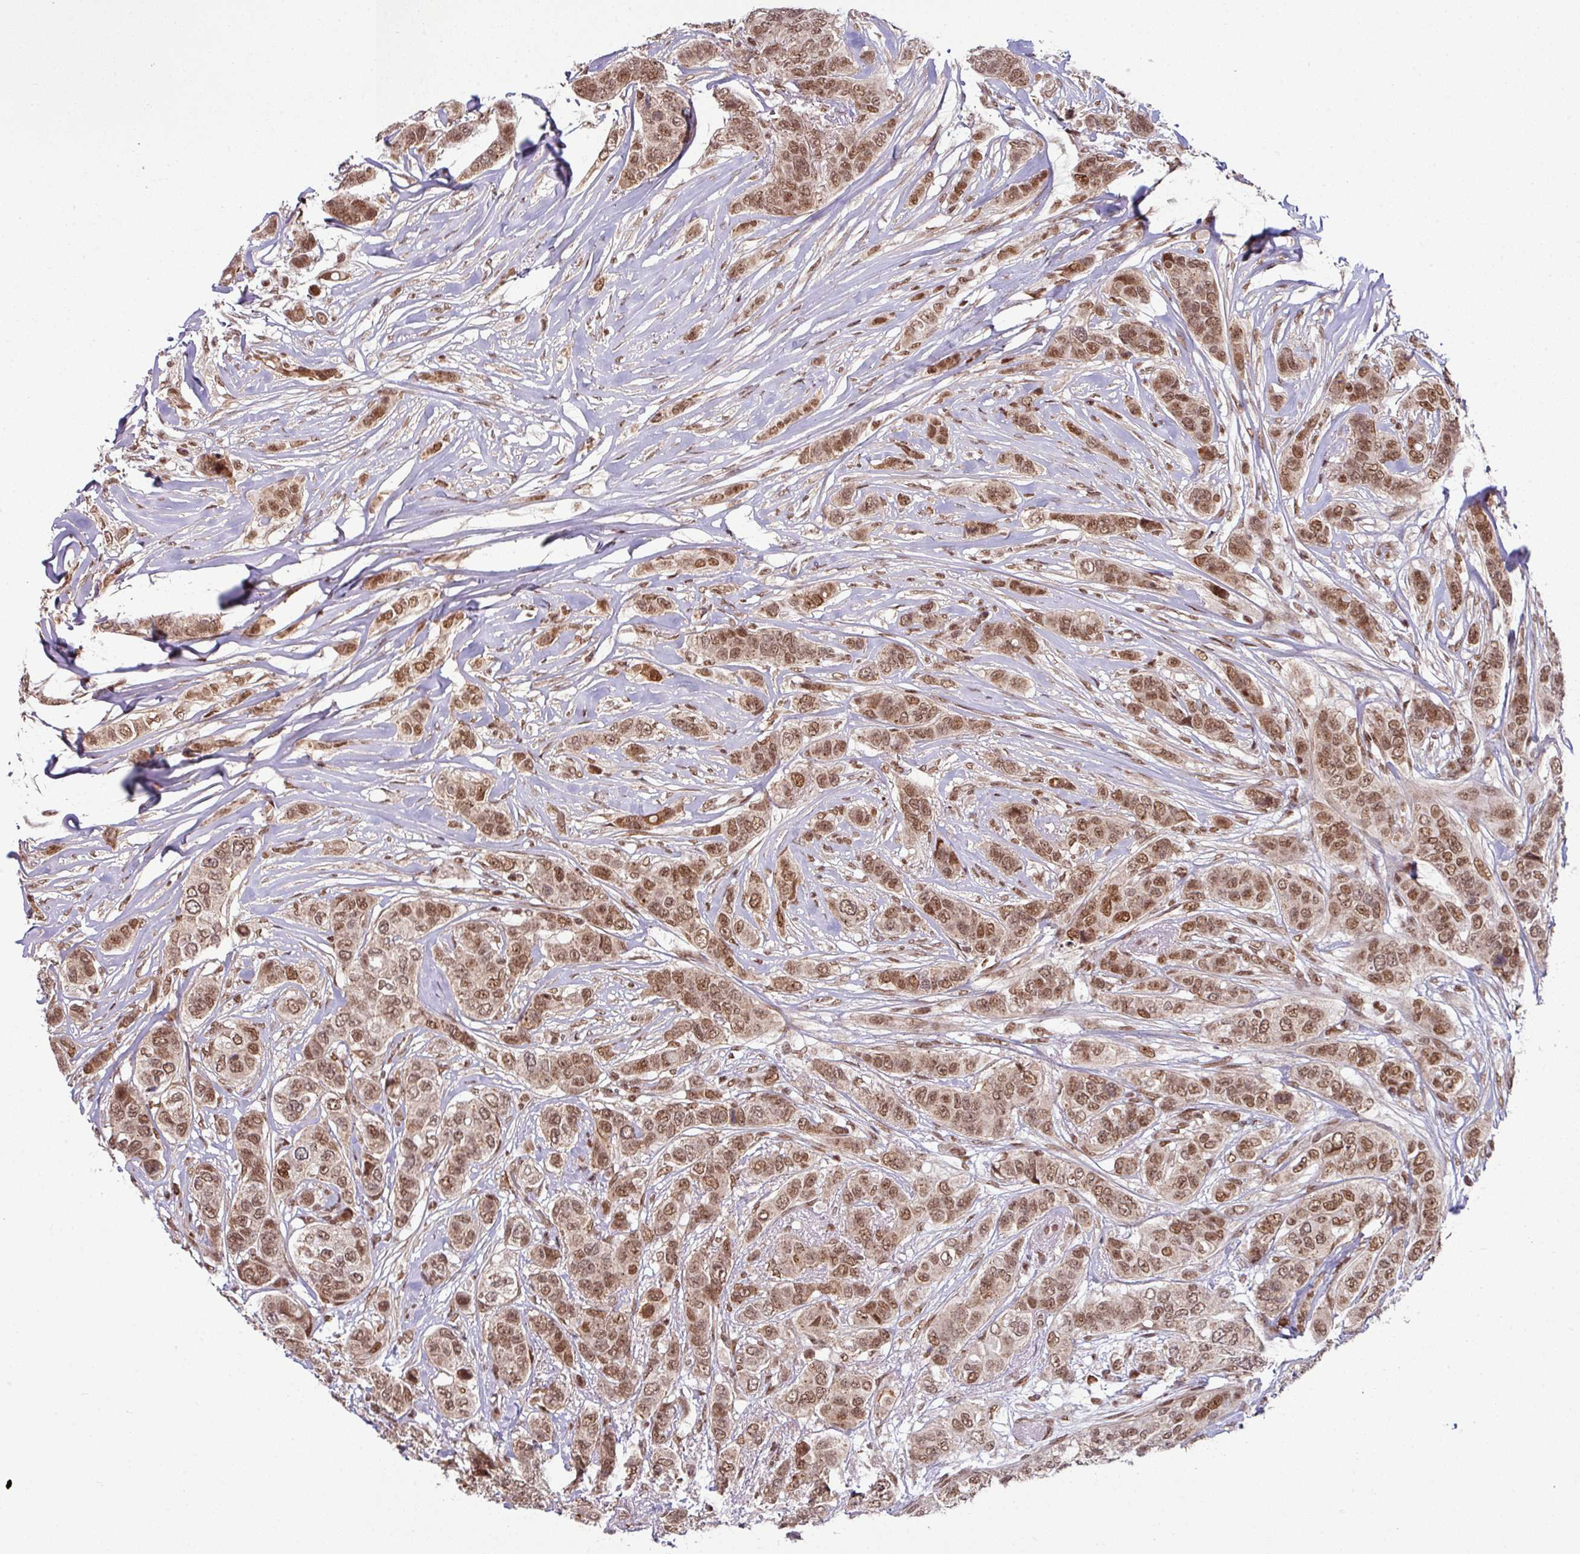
{"staining": {"intensity": "moderate", "quantity": ">75%", "location": "nuclear"}, "tissue": "breast cancer", "cell_type": "Tumor cells", "image_type": "cancer", "snomed": [{"axis": "morphology", "description": "Lobular carcinoma"}, {"axis": "topography", "description": "Breast"}], "caption": "The photomicrograph demonstrates a brown stain indicating the presence of a protein in the nuclear of tumor cells in breast cancer.", "gene": "PHF23", "patient": {"sex": "female", "age": 51}}